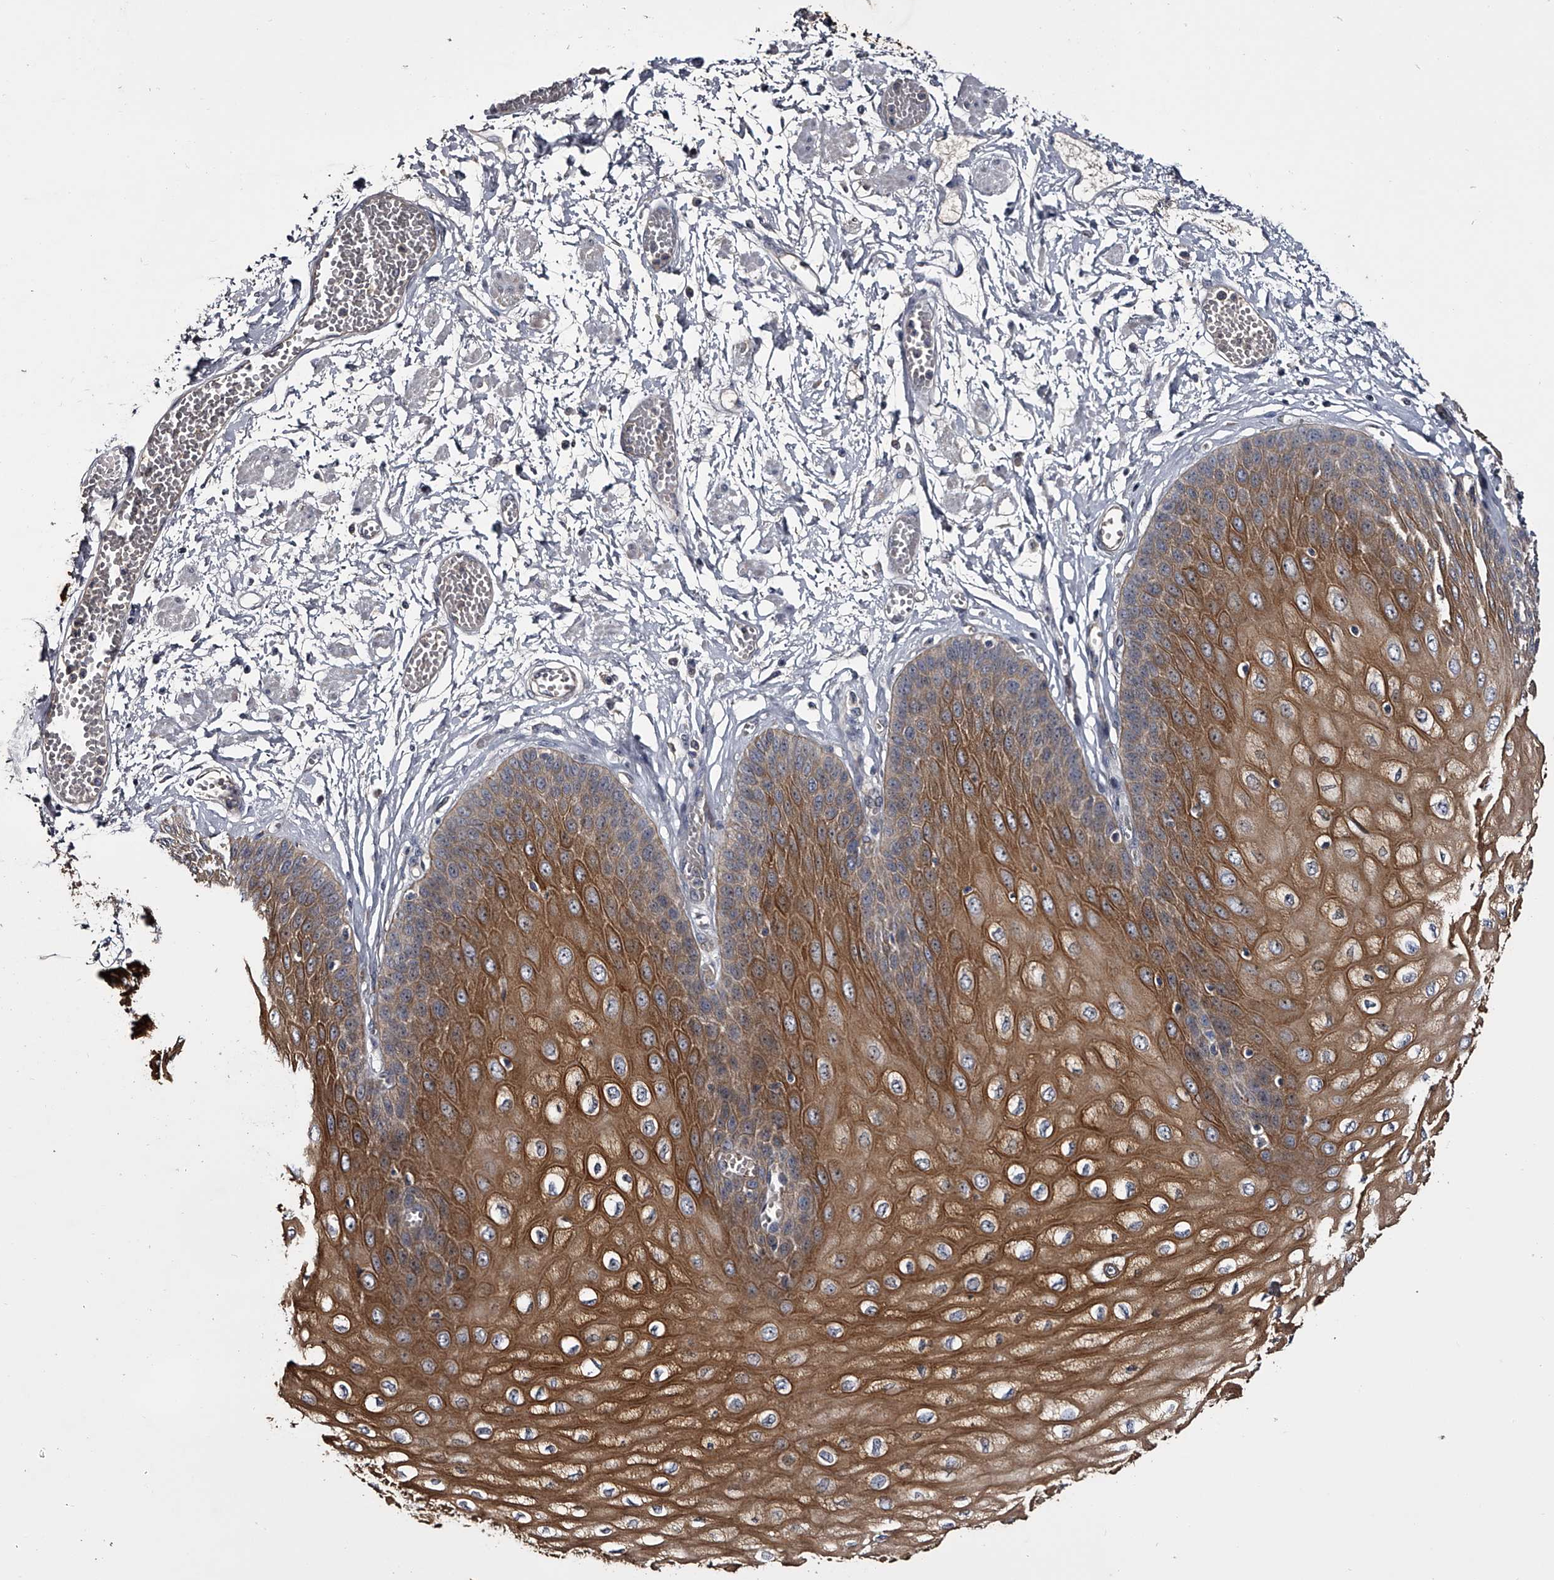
{"staining": {"intensity": "strong", "quantity": "25%-75%", "location": "cytoplasmic/membranous"}, "tissue": "esophagus", "cell_type": "Squamous epithelial cells", "image_type": "normal", "snomed": [{"axis": "morphology", "description": "Normal tissue, NOS"}, {"axis": "topography", "description": "Esophagus"}], "caption": "Protein expression analysis of unremarkable esophagus demonstrates strong cytoplasmic/membranous positivity in about 25%-75% of squamous epithelial cells.", "gene": "MDN1", "patient": {"sex": "male", "age": 60}}